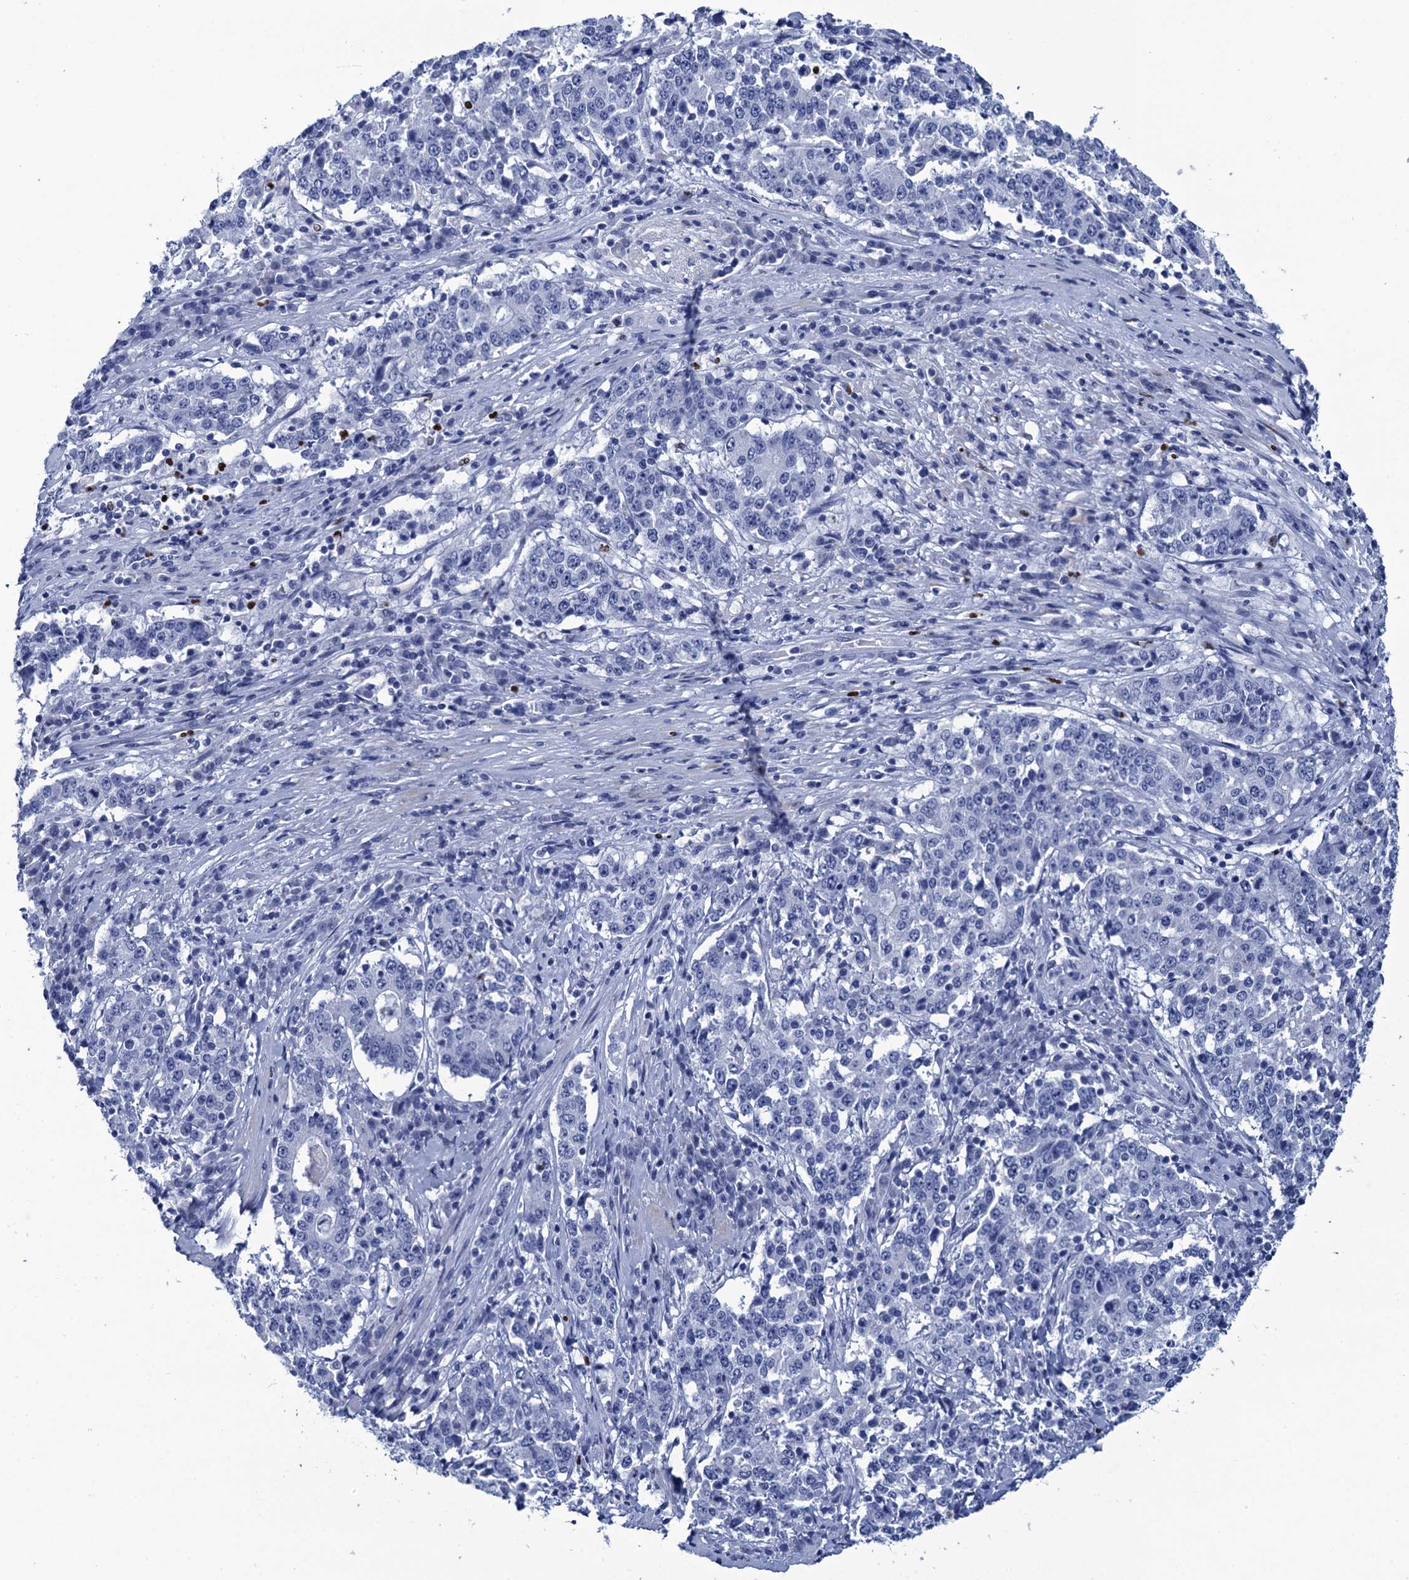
{"staining": {"intensity": "negative", "quantity": "none", "location": "none"}, "tissue": "stomach cancer", "cell_type": "Tumor cells", "image_type": "cancer", "snomed": [{"axis": "morphology", "description": "Adenocarcinoma, NOS"}, {"axis": "topography", "description": "Stomach"}], "caption": "This micrograph is of stomach adenocarcinoma stained with IHC to label a protein in brown with the nuclei are counter-stained blue. There is no expression in tumor cells.", "gene": "RHCG", "patient": {"sex": "male", "age": 59}}